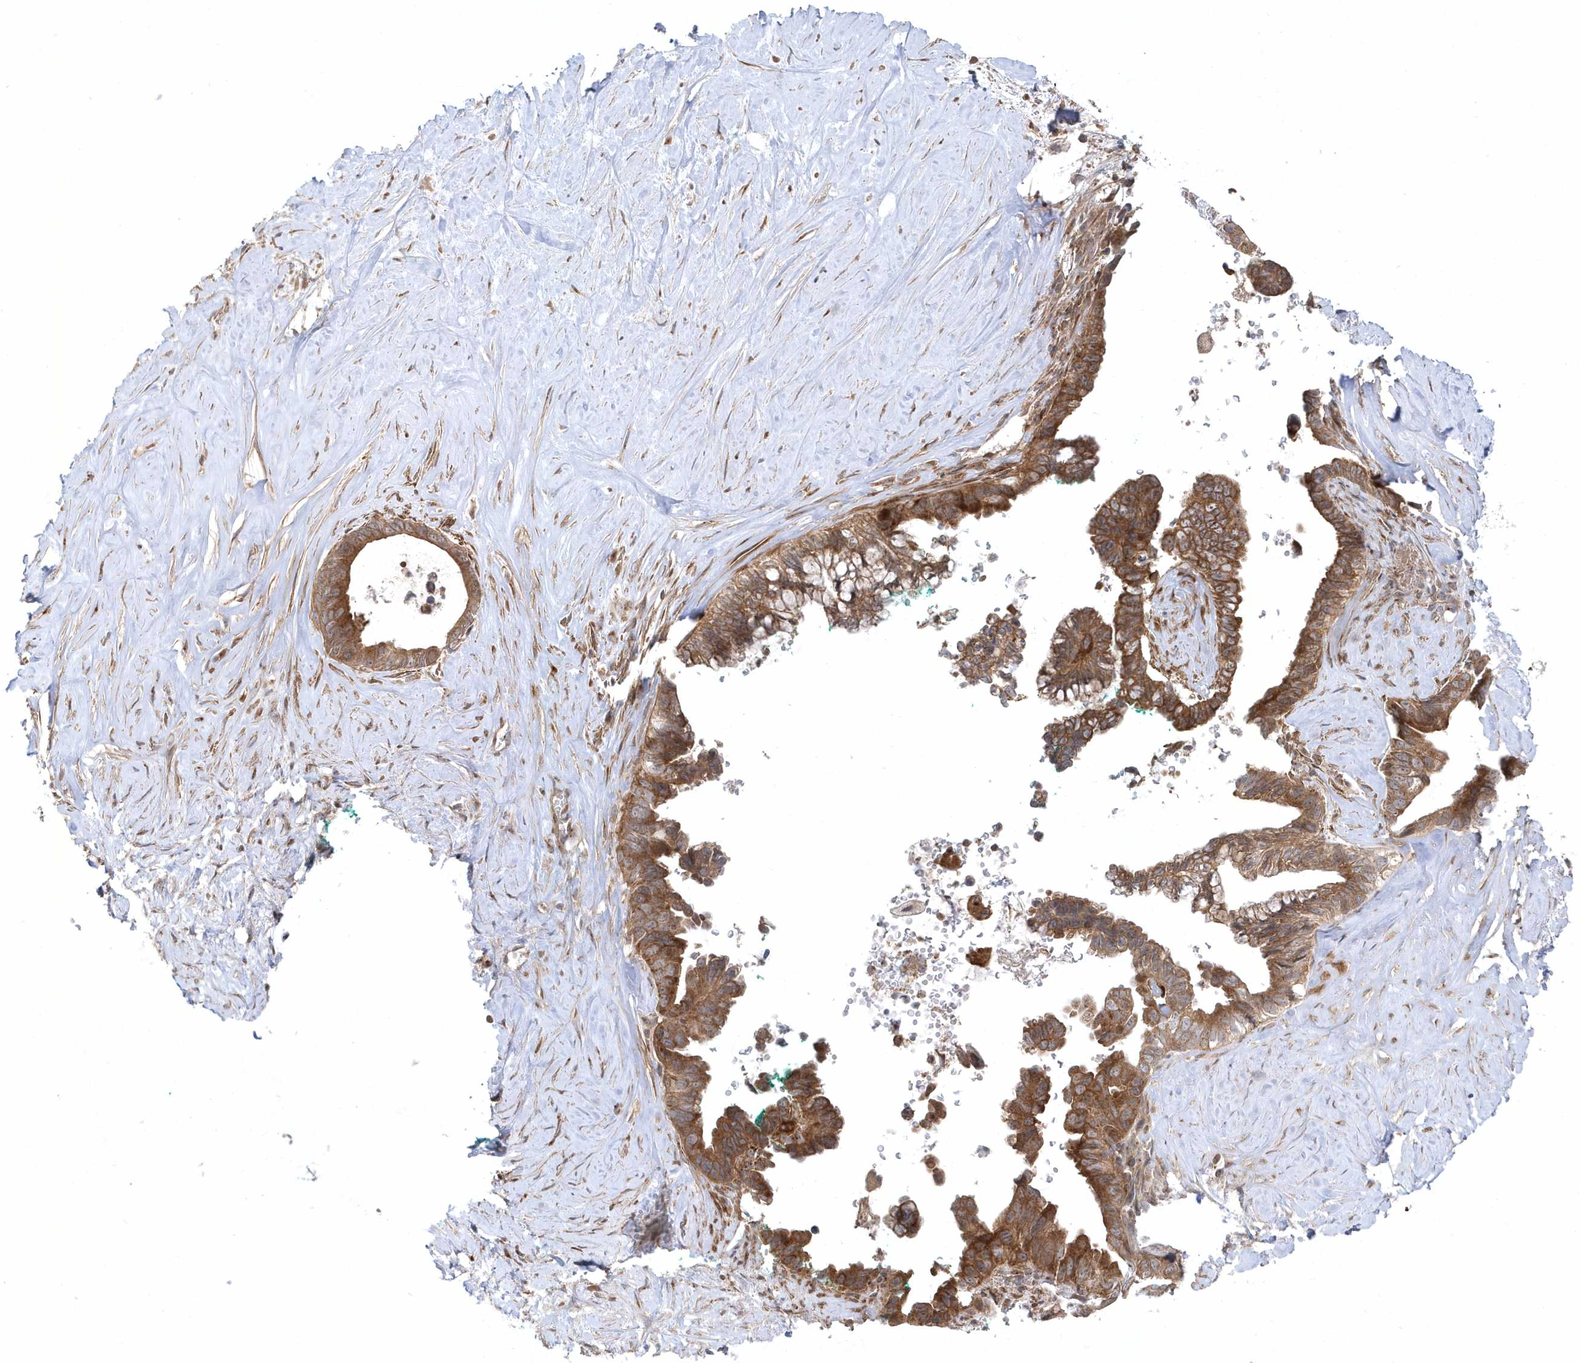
{"staining": {"intensity": "strong", "quantity": ">75%", "location": "cytoplasmic/membranous"}, "tissue": "pancreatic cancer", "cell_type": "Tumor cells", "image_type": "cancer", "snomed": [{"axis": "morphology", "description": "Adenocarcinoma, NOS"}, {"axis": "topography", "description": "Pancreas"}], "caption": "This histopathology image exhibits IHC staining of pancreatic cancer (adenocarcinoma), with high strong cytoplasmic/membranous positivity in about >75% of tumor cells.", "gene": "MXI1", "patient": {"sex": "female", "age": 72}}